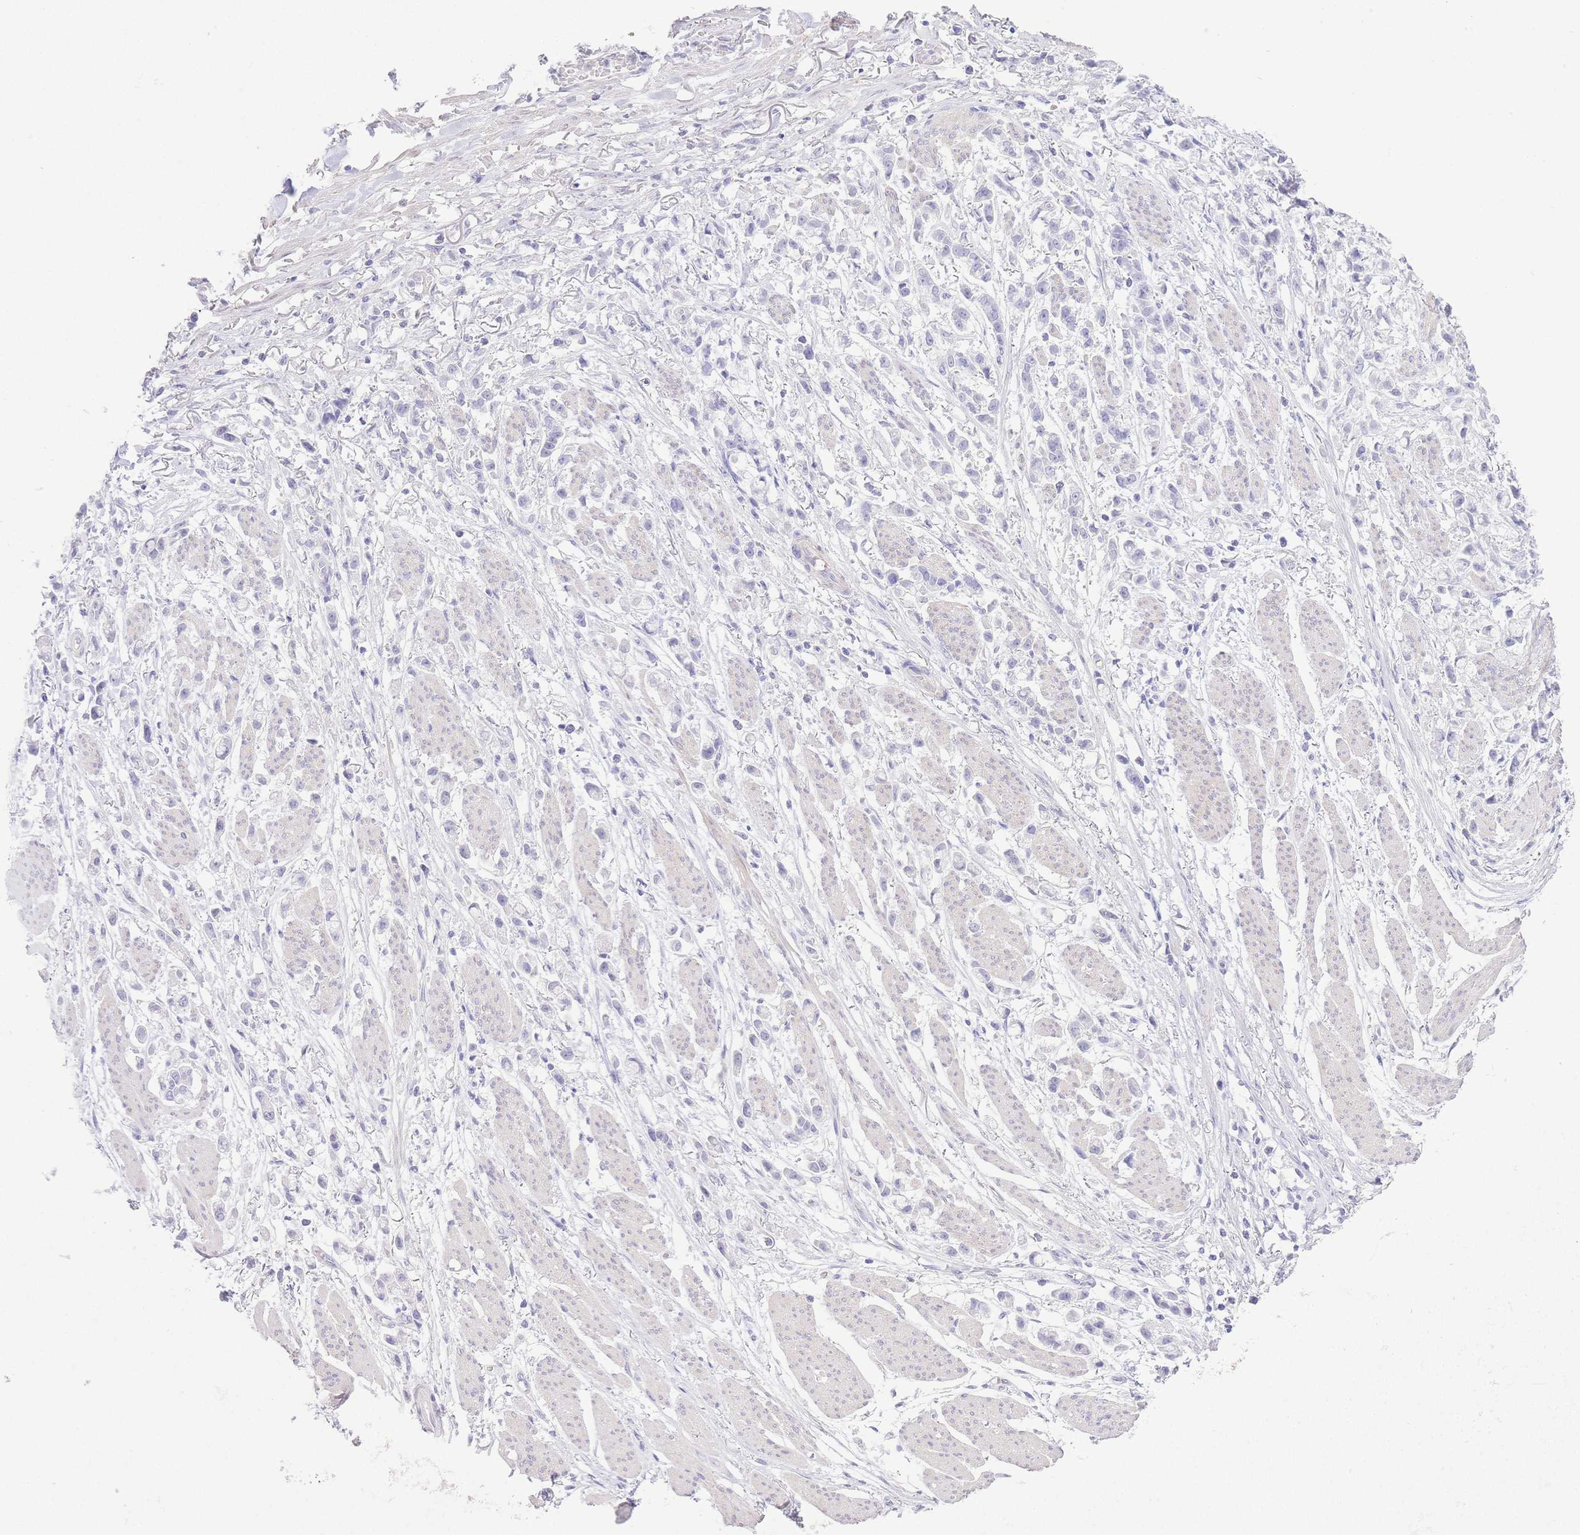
{"staining": {"intensity": "negative", "quantity": "none", "location": "none"}, "tissue": "stomach cancer", "cell_type": "Tumor cells", "image_type": "cancer", "snomed": [{"axis": "morphology", "description": "Adenocarcinoma, NOS"}, {"axis": "topography", "description": "Stomach"}], "caption": "This is an IHC histopathology image of stomach cancer (adenocarcinoma). There is no staining in tumor cells.", "gene": "PKLR", "patient": {"sex": "female", "age": 81}}